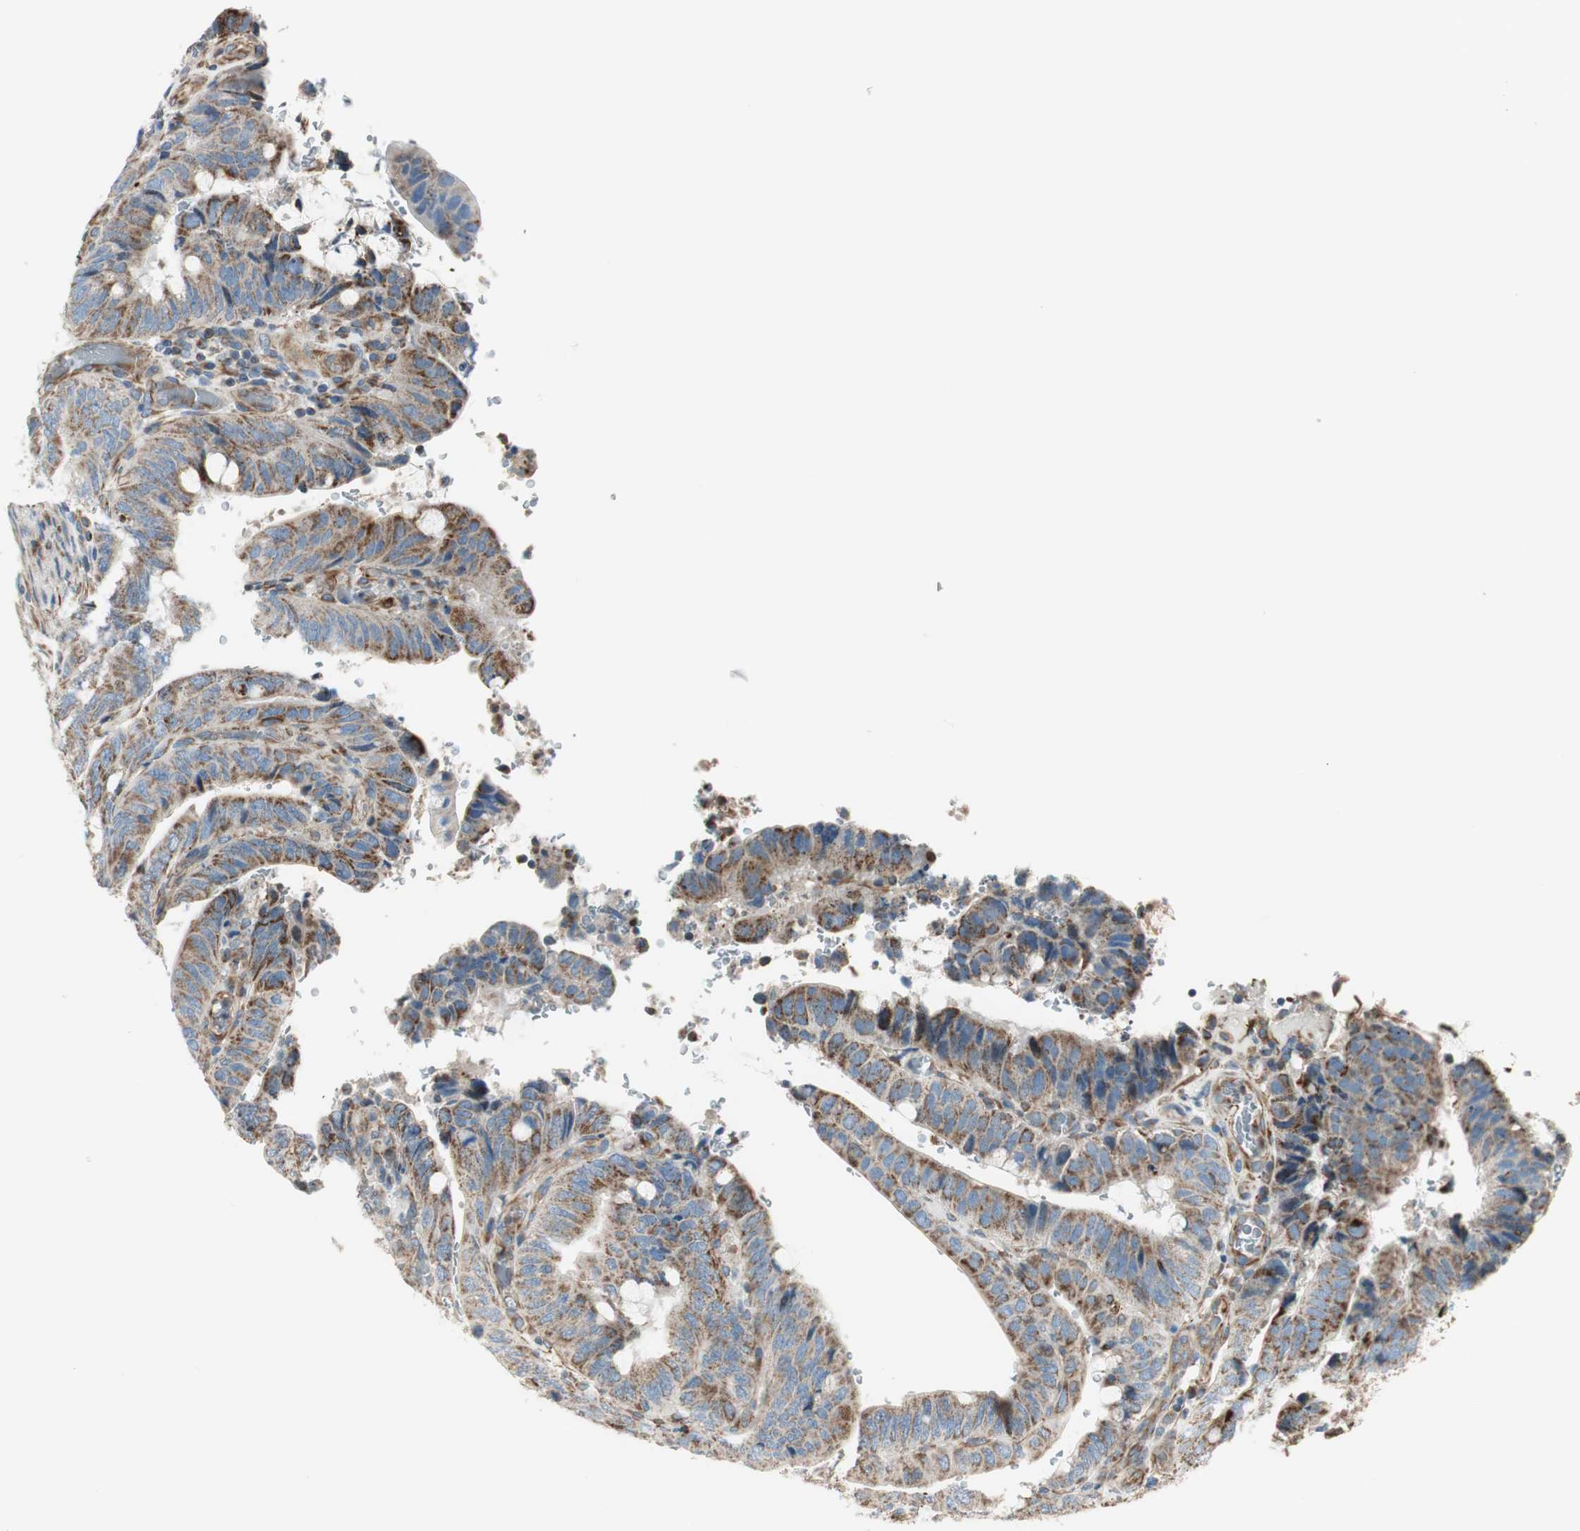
{"staining": {"intensity": "moderate", "quantity": "25%-75%", "location": "cytoplasmic/membranous"}, "tissue": "colorectal cancer", "cell_type": "Tumor cells", "image_type": "cancer", "snomed": [{"axis": "morphology", "description": "Normal tissue, NOS"}, {"axis": "morphology", "description": "Adenocarcinoma, NOS"}, {"axis": "topography", "description": "Rectum"}, {"axis": "topography", "description": "Peripheral nerve tissue"}], "caption": "Adenocarcinoma (colorectal) stained with DAB (3,3'-diaminobenzidine) IHC shows medium levels of moderate cytoplasmic/membranous staining in approximately 25%-75% of tumor cells.", "gene": "SRCIN1", "patient": {"sex": "male", "age": 92}}